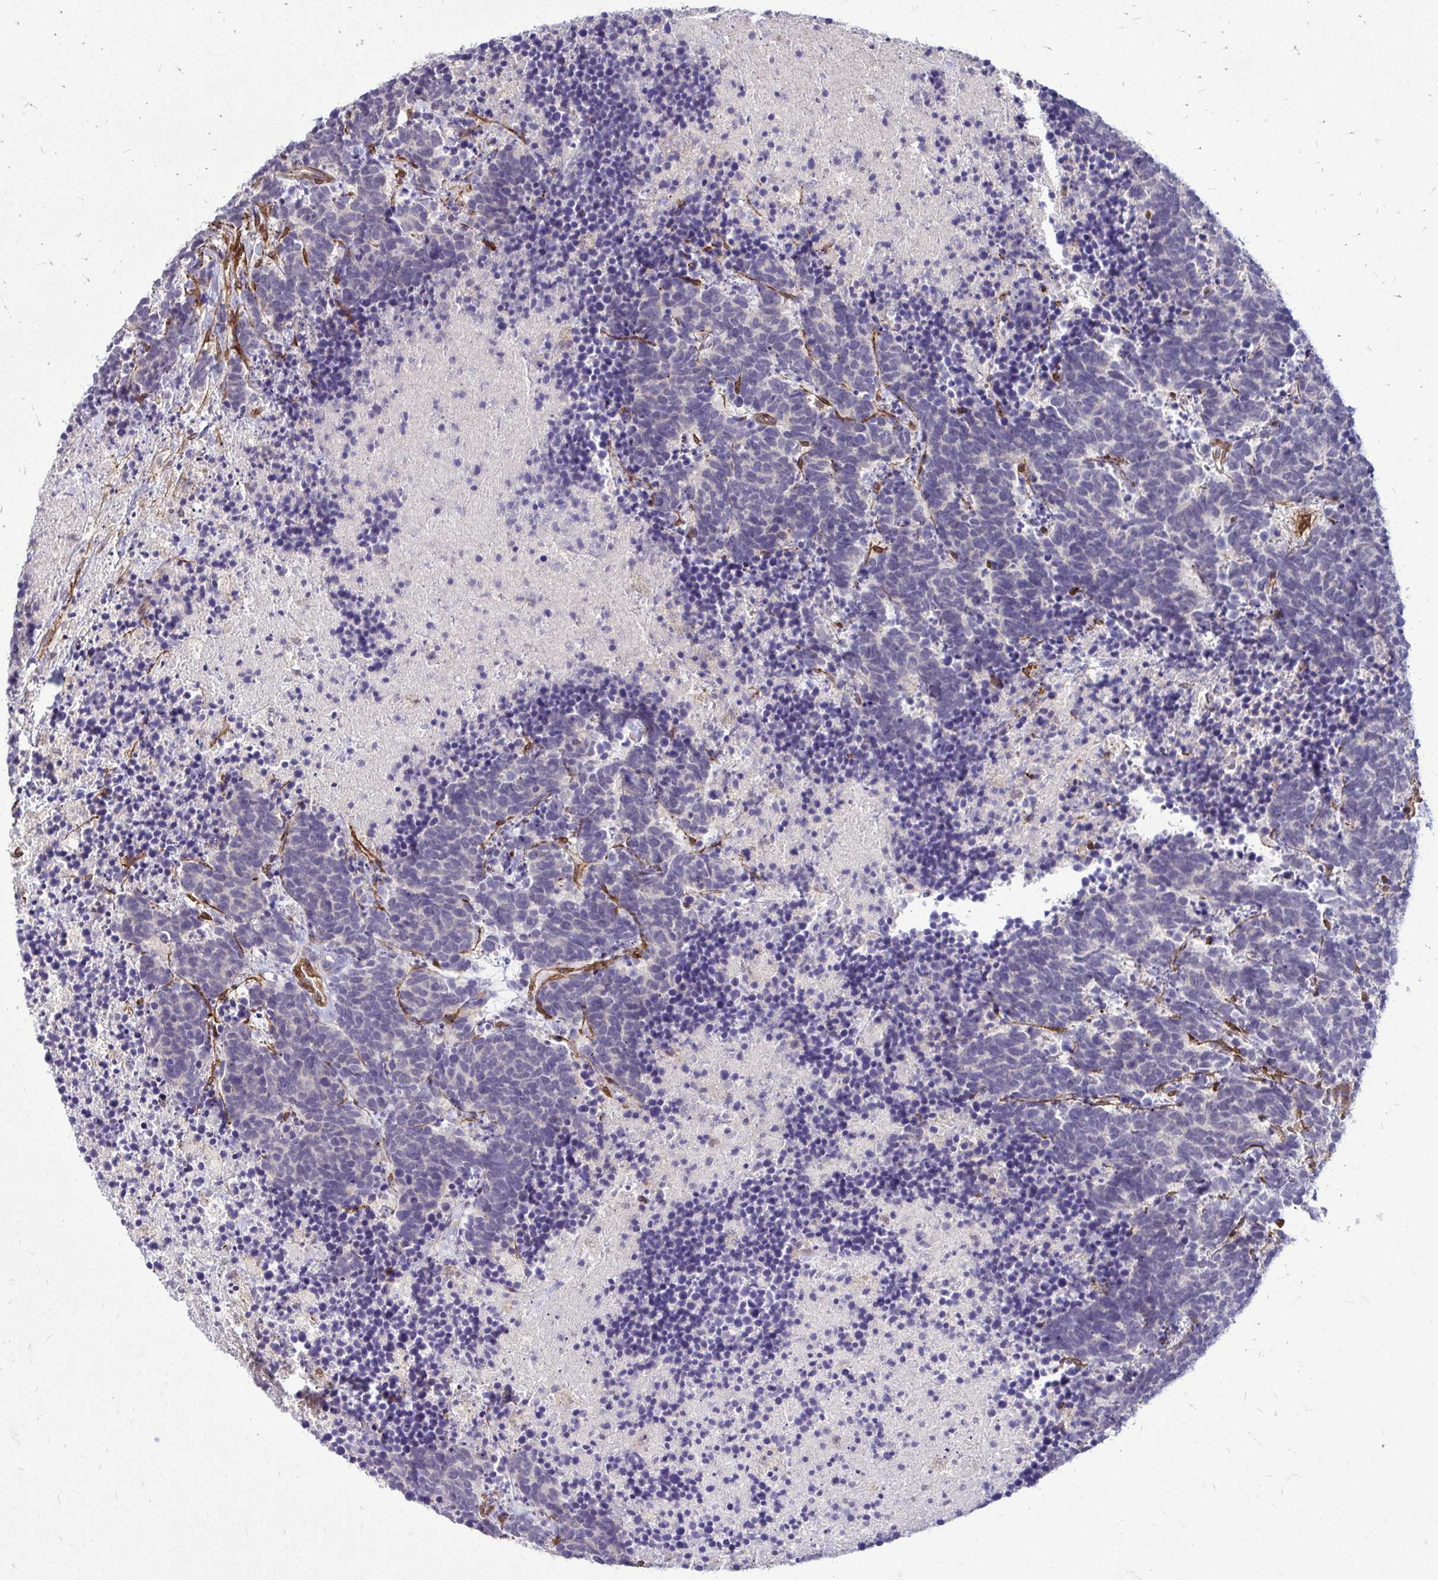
{"staining": {"intensity": "negative", "quantity": "none", "location": "none"}, "tissue": "carcinoid", "cell_type": "Tumor cells", "image_type": "cancer", "snomed": [{"axis": "morphology", "description": "Carcinoma, NOS"}, {"axis": "morphology", "description": "Carcinoid, malignant, NOS"}, {"axis": "topography", "description": "Prostate"}], "caption": "Carcinoid stained for a protein using immunohistochemistry demonstrates no expression tumor cells.", "gene": "TRIP6", "patient": {"sex": "male", "age": 57}}